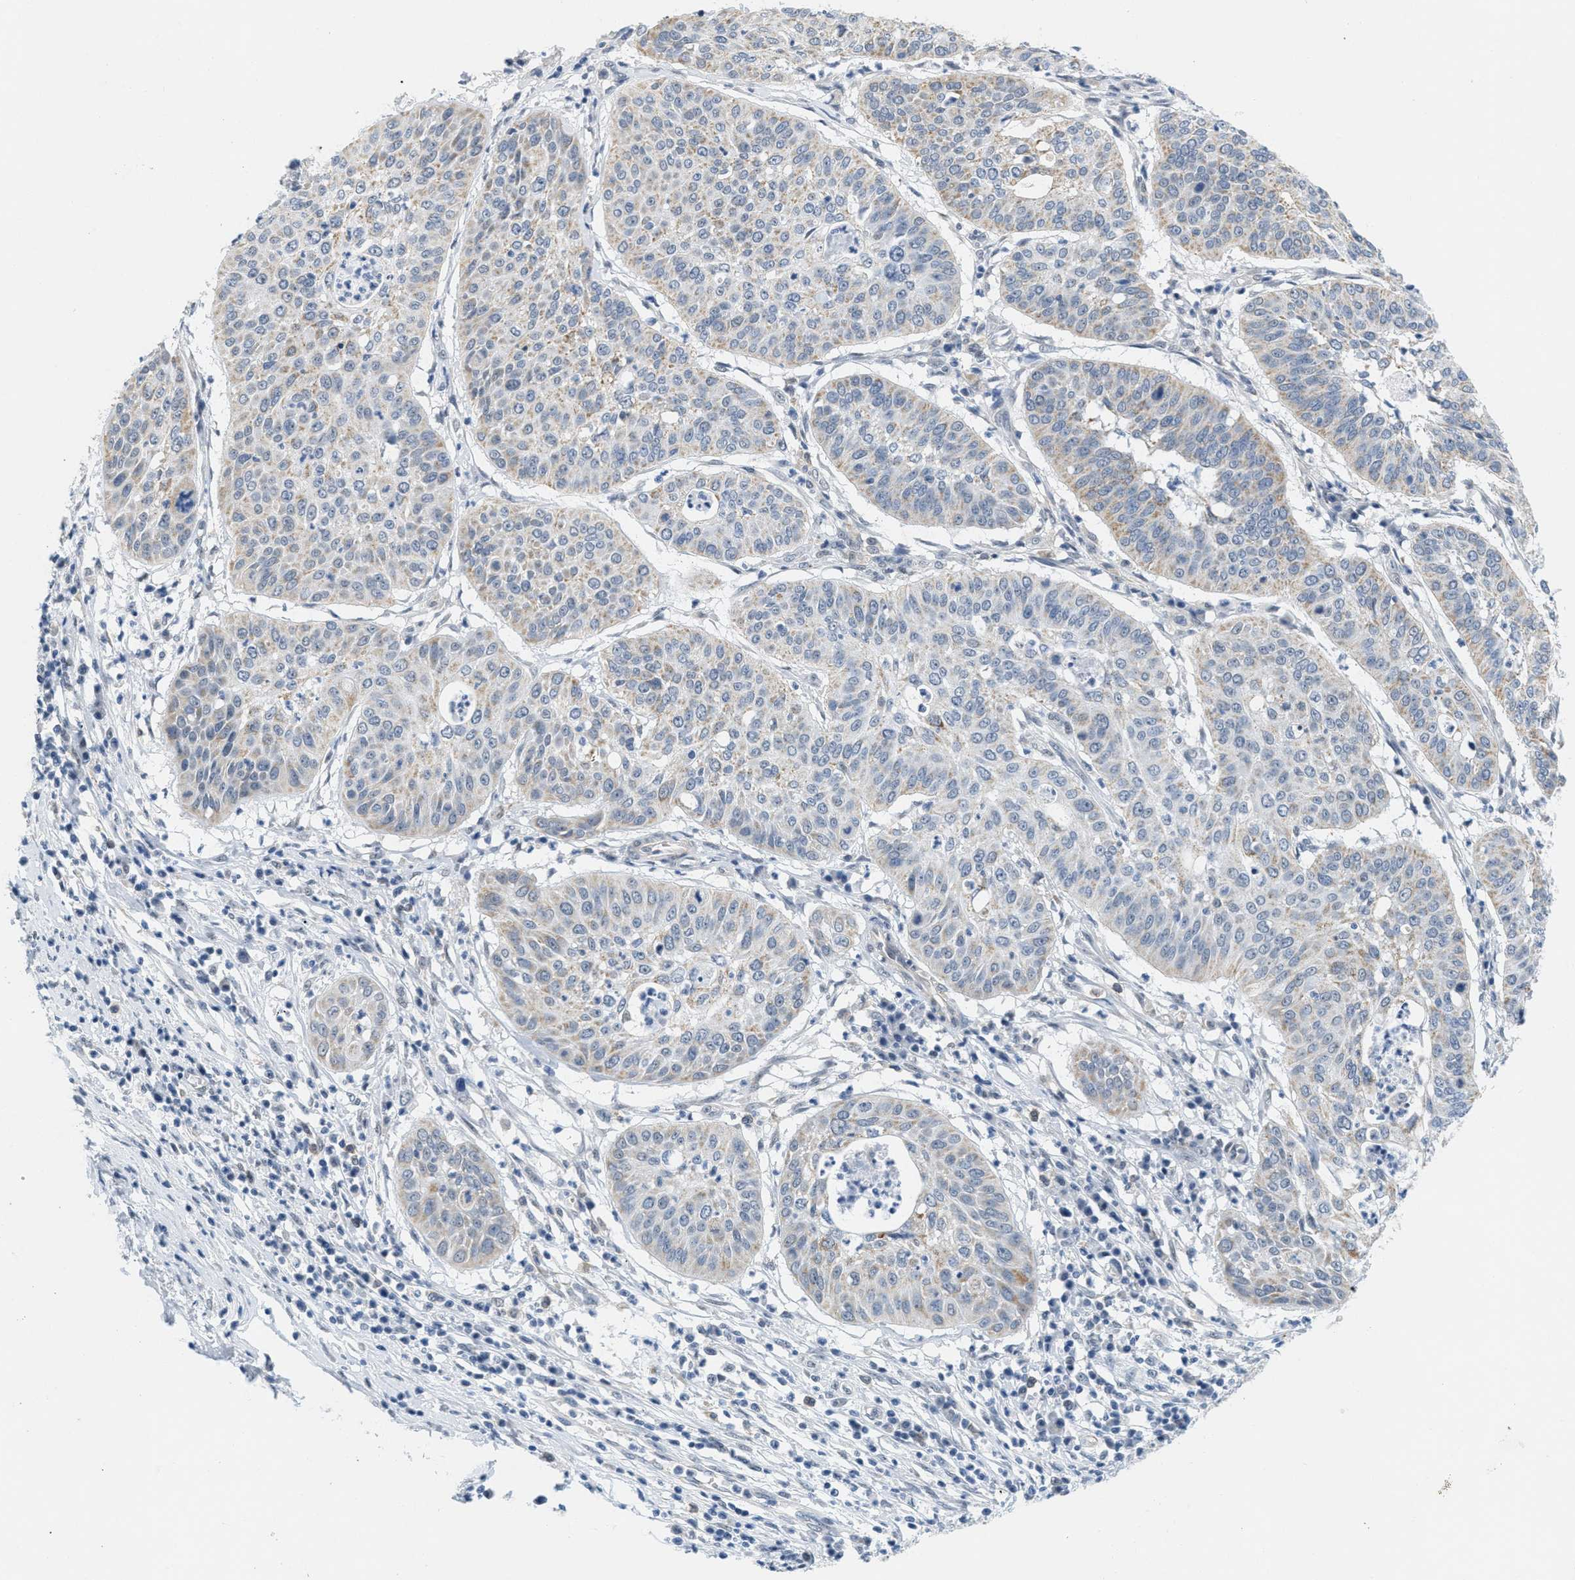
{"staining": {"intensity": "weak", "quantity": "<25%", "location": "cytoplasmic/membranous"}, "tissue": "cervical cancer", "cell_type": "Tumor cells", "image_type": "cancer", "snomed": [{"axis": "morphology", "description": "Normal tissue, NOS"}, {"axis": "morphology", "description": "Squamous cell carcinoma, NOS"}, {"axis": "topography", "description": "Cervix"}], "caption": "Immunohistochemistry (IHC) micrograph of cervical cancer (squamous cell carcinoma) stained for a protein (brown), which exhibits no staining in tumor cells.", "gene": "HS3ST2", "patient": {"sex": "female", "age": 39}}